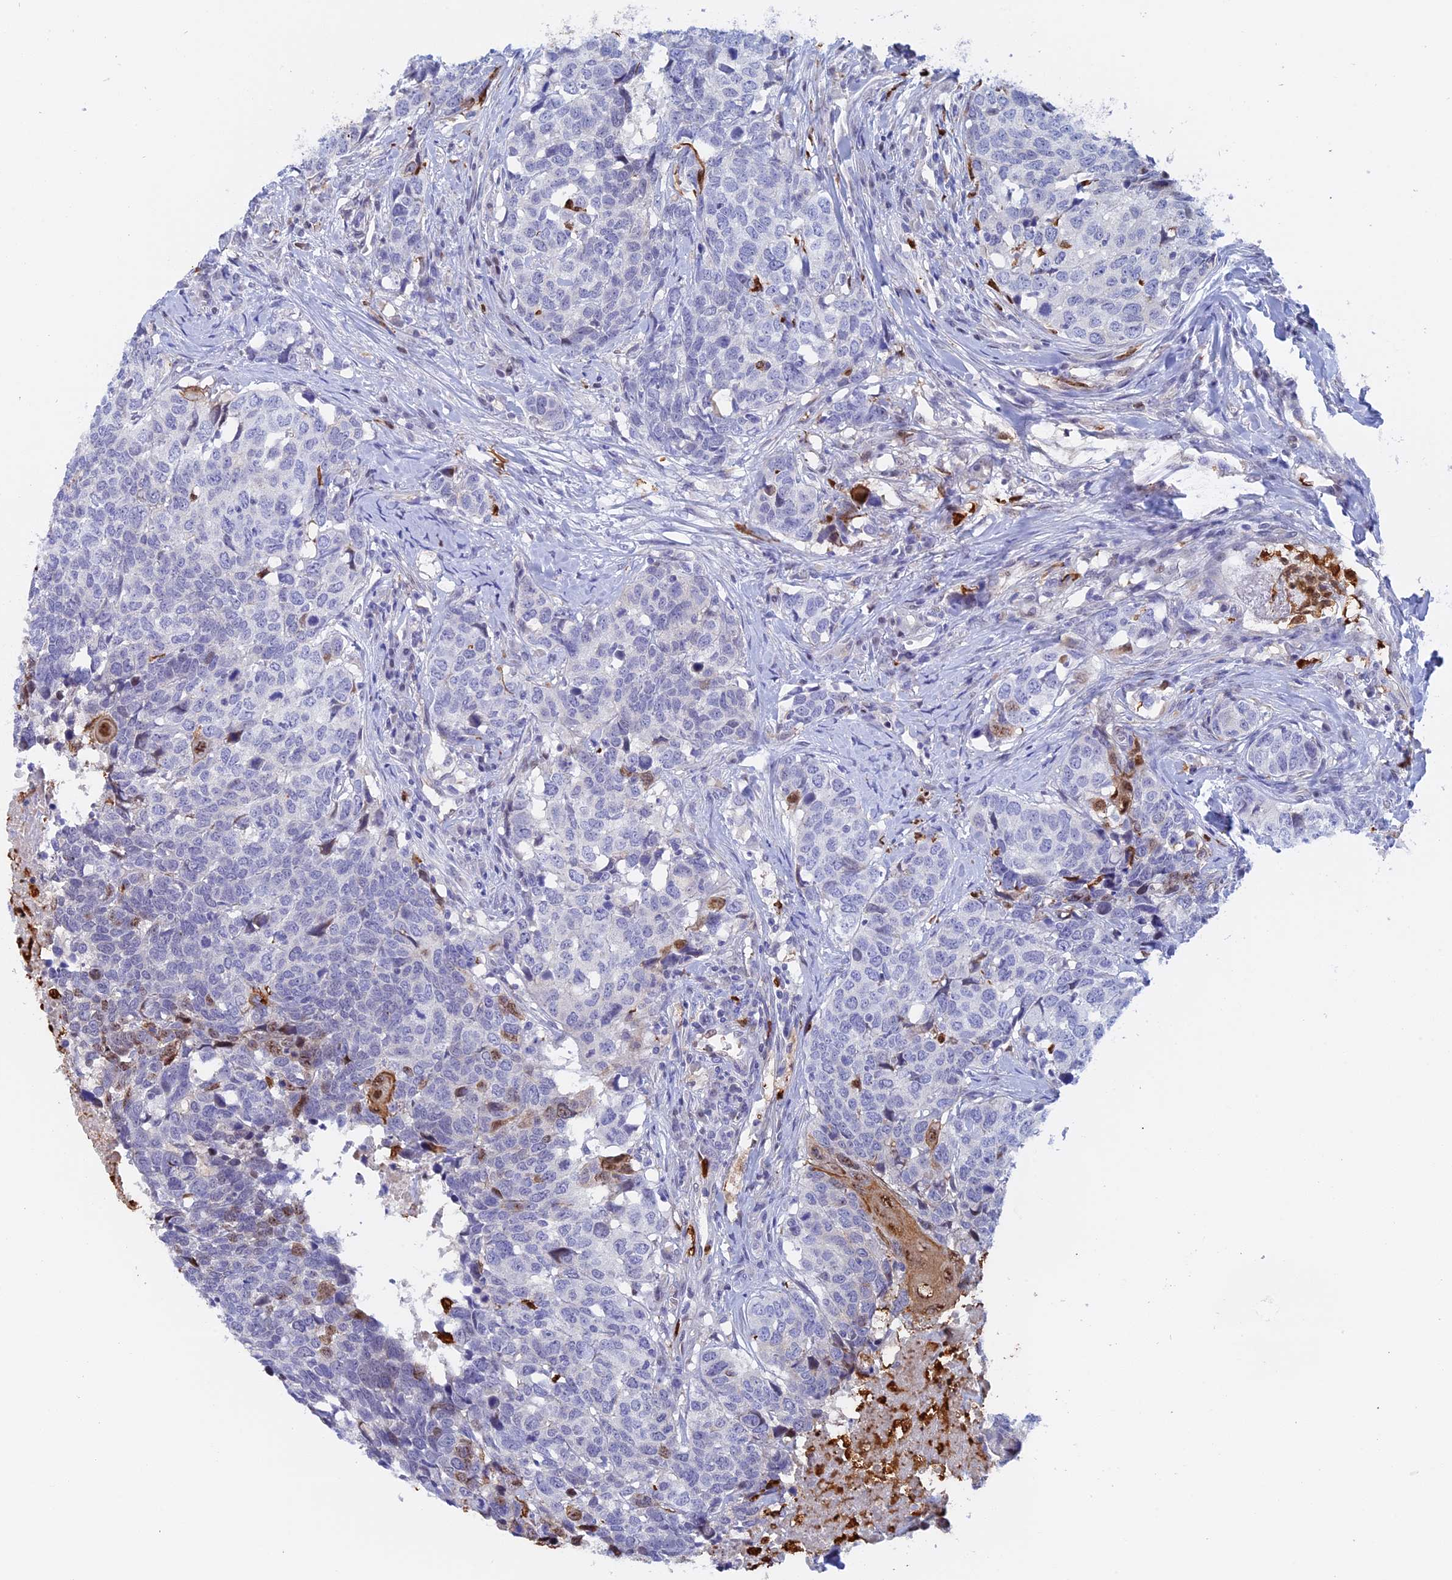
{"staining": {"intensity": "negative", "quantity": "none", "location": "none"}, "tissue": "head and neck cancer", "cell_type": "Tumor cells", "image_type": "cancer", "snomed": [{"axis": "morphology", "description": "Squamous cell carcinoma, NOS"}, {"axis": "topography", "description": "Head-Neck"}], "caption": "A high-resolution image shows immunohistochemistry (IHC) staining of head and neck squamous cell carcinoma, which displays no significant expression in tumor cells.", "gene": "SLC26A1", "patient": {"sex": "male", "age": 66}}